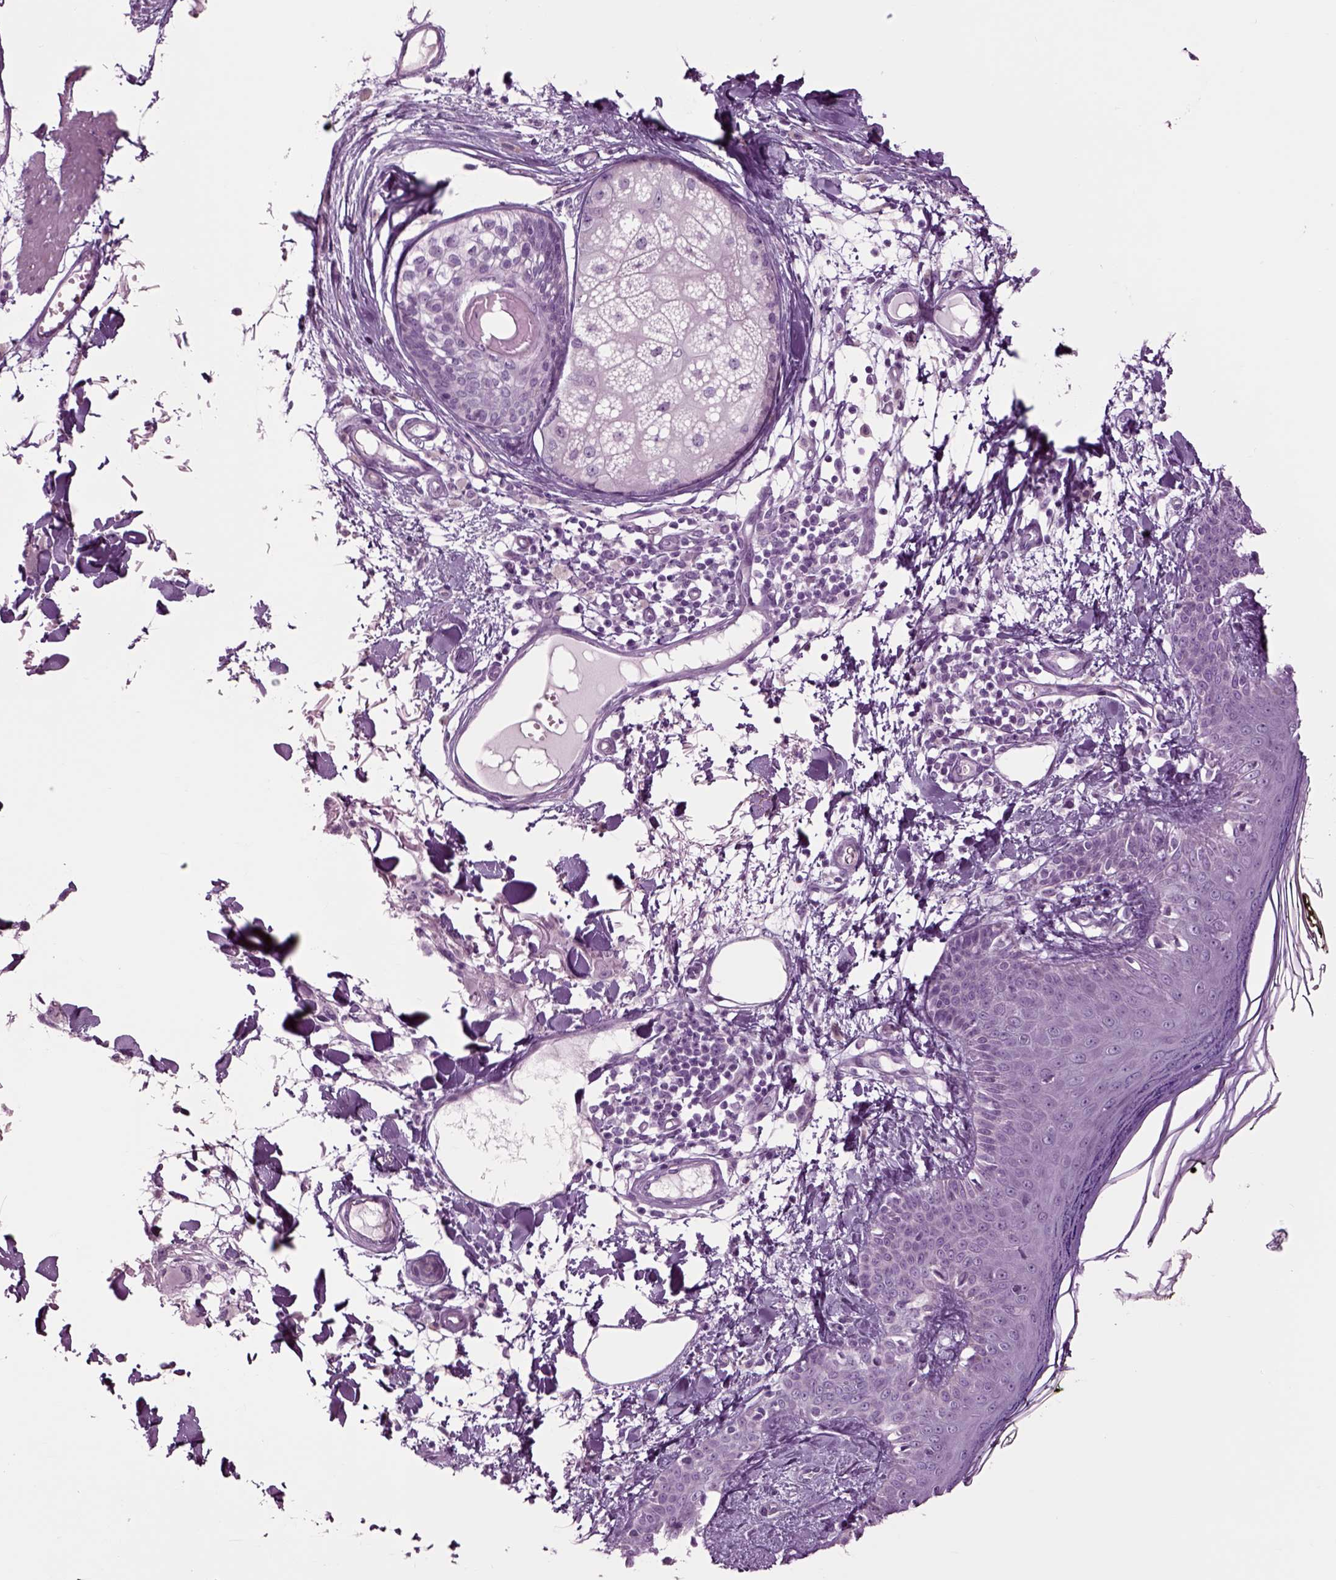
{"staining": {"intensity": "negative", "quantity": "none", "location": "none"}, "tissue": "skin", "cell_type": "Fibroblasts", "image_type": "normal", "snomed": [{"axis": "morphology", "description": "Normal tissue, NOS"}, {"axis": "topography", "description": "Skin"}], "caption": "This image is of normal skin stained with IHC to label a protein in brown with the nuclei are counter-stained blue. There is no positivity in fibroblasts. (Brightfield microscopy of DAB (3,3'-diaminobenzidine) IHC at high magnification).", "gene": "ARHGAP11A", "patient": {"sex": "male", "age": 76}}